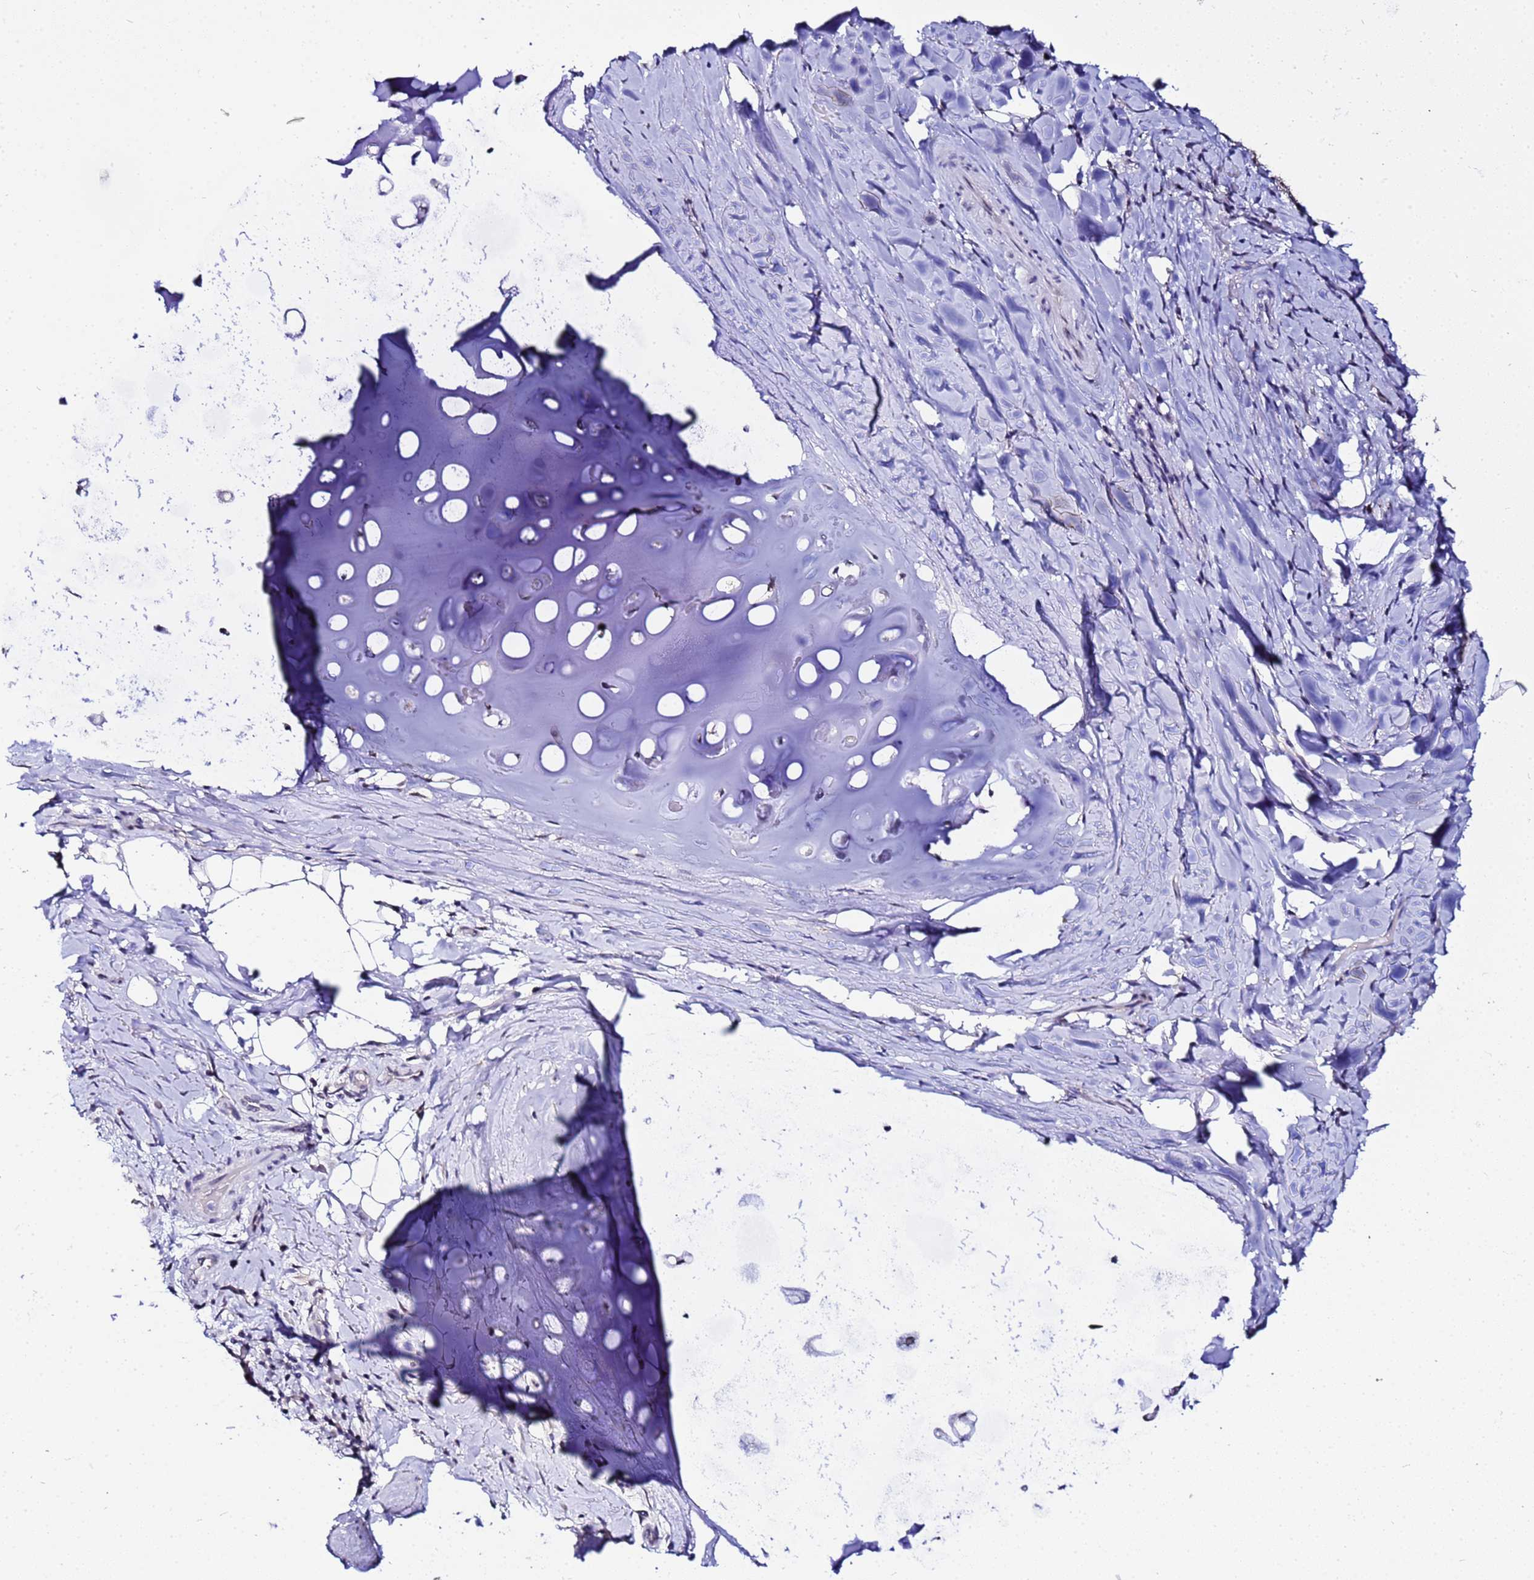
{"staining": {"intensity": "negative", "quantity": "none", "location": "none"}, "tissue": "adipose tissue", "cell_type": "Adipocytes", "image_type": "normal", "snomed": [{"axis": "morphology", "description": "Normal tissue, NOS"}, {"axis": "morphology", "description": "Squamous cell carcinoma, NOS"}, {"axis": "topography", "description": "Bronchus"}, {"axis": "topography", "description": "Lung"}], "caption": "Immunohistochemical staining of unremarkable human adipose tissue exhibits no significant positivity in adipocytes.", "gene": "ACTL6B", "patient": {"sex": "male", "age": 64}}